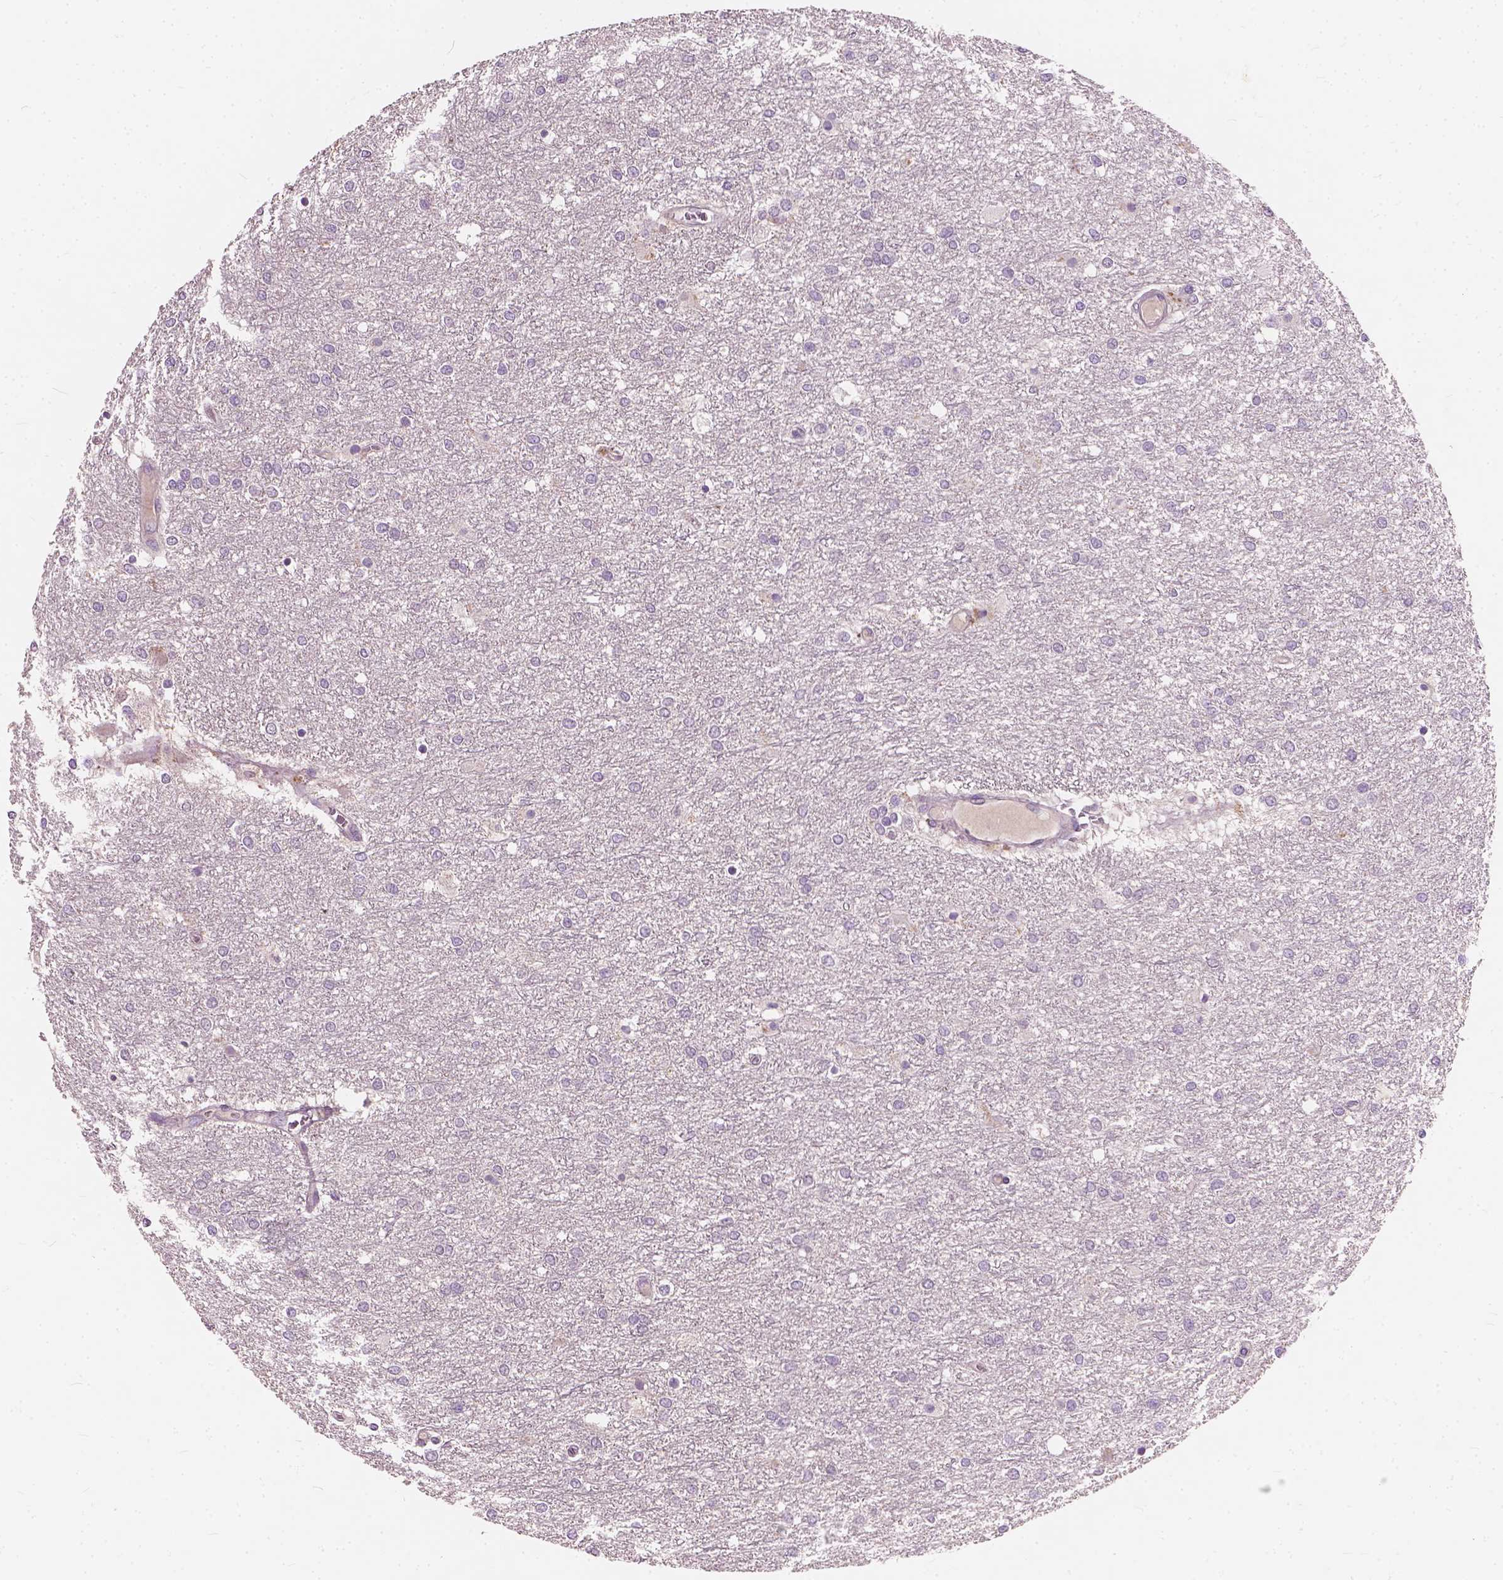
{"staining": {"intensity": "negative", "quantity": "none", "location": "none"}, "tissue": "glioma", "cell_type": "Tumor cells", "image_type": "cancer", "snomed": [{"axis": "morphology", "description": "Glioma, malignant, High grade"}, {"axis": "topography", "description": "Brain"}], "caption": "The photomicrograph exhibits no significant staining in tumor cells of malignant glioma (high-grade). The staining is performed using DAB (3,3'-diaminobenzidine) brown chromogen with nuclei counter-stained in using hematoxylin.", "gene": "KRT17", "patient": {"sex": "female", "age": 61}}